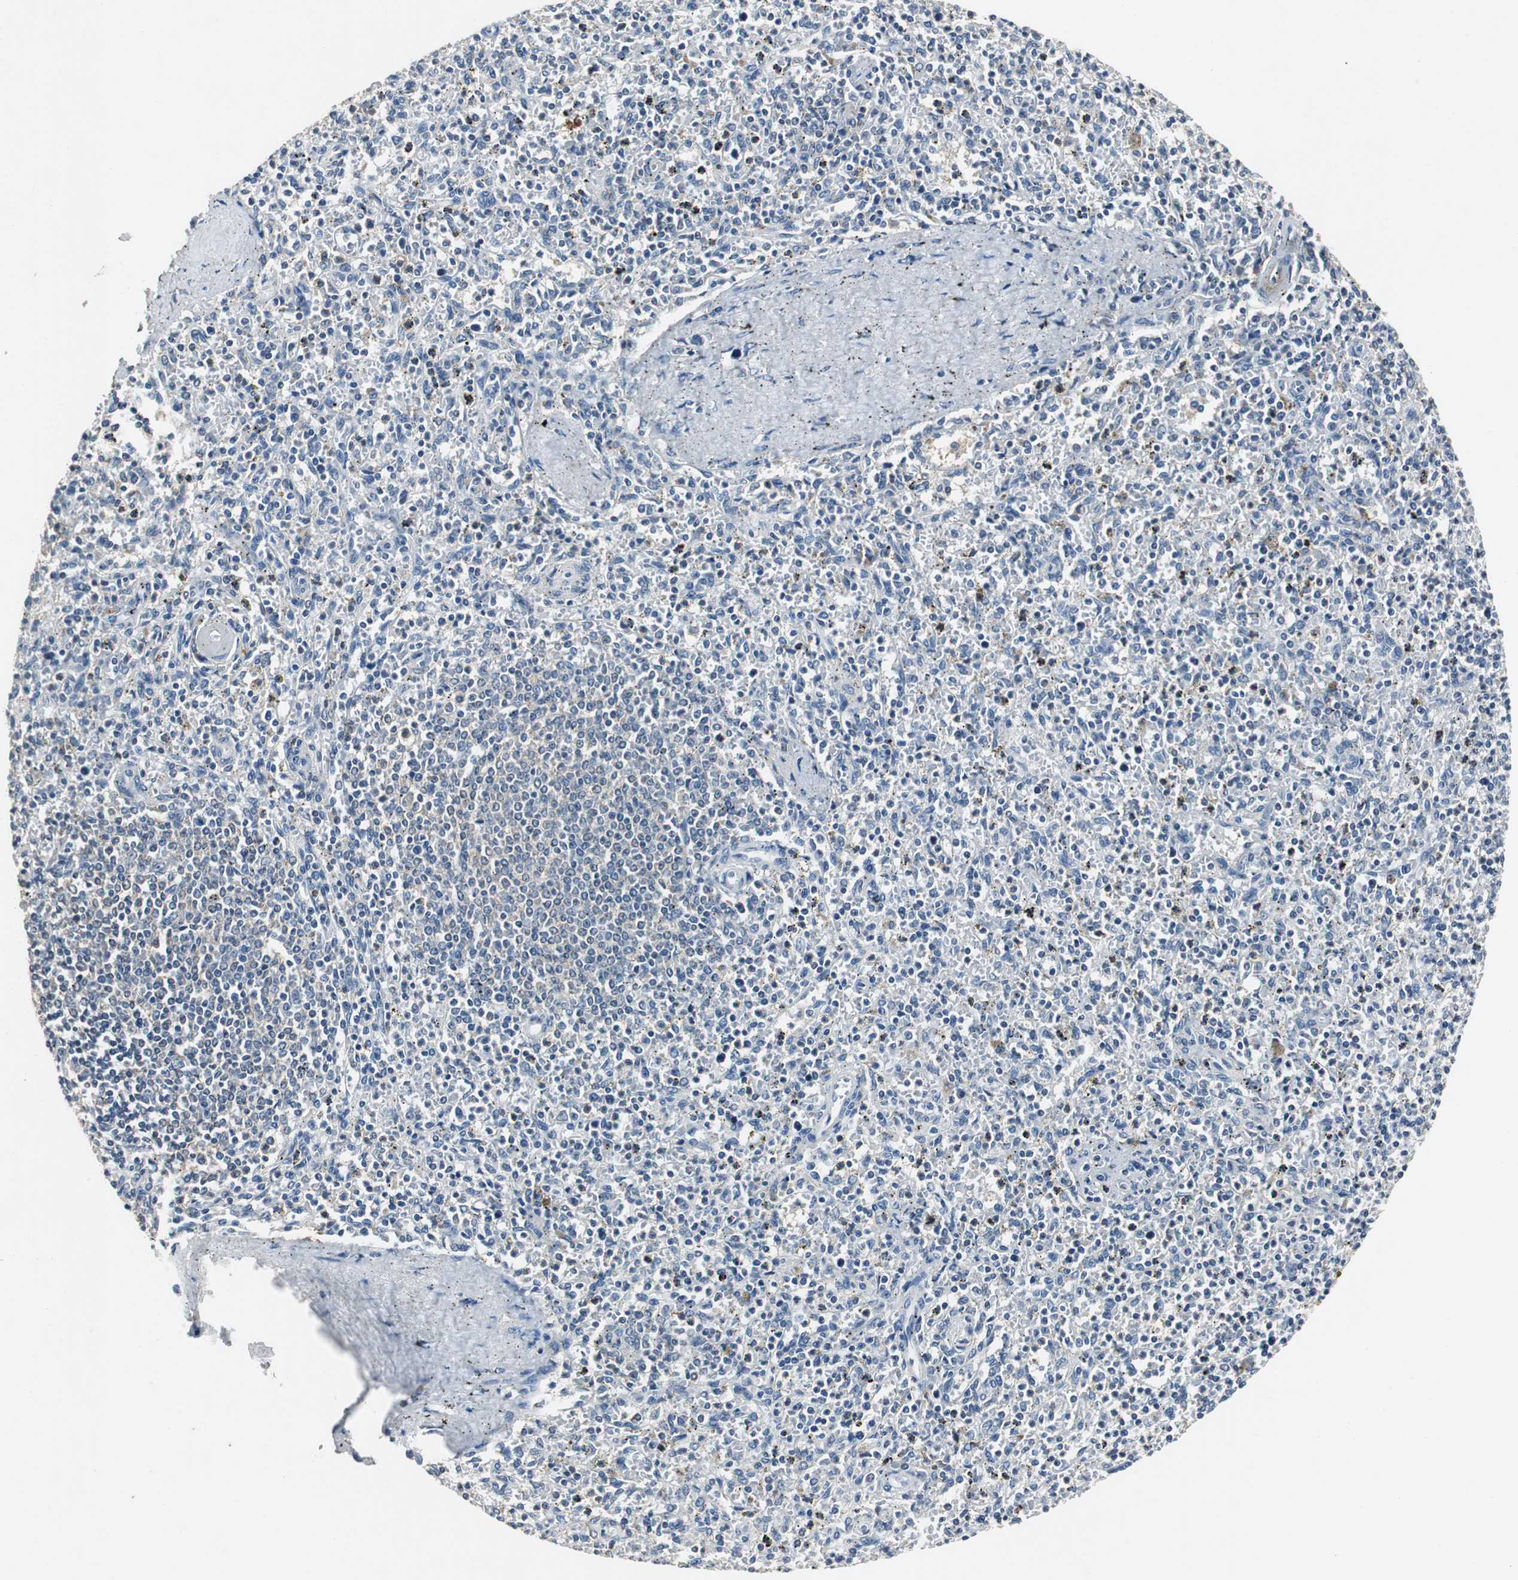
{"staining": {"intensity": "negative", "quantity": "none", "location": "none"}, "tissue": "spleen", "cell_type": "Cells in red pulp", "image_type": "normal", "snomed": [{"axis": "morphology", "description": "Normal tissue, NOS"}, {"axis": "topography", "description": "Spleen"}], "caption": "Cells in red pulp are negative for protein expression in benign human spleen. Brightfield microscopy of IHC stained with DAB (brown) and hematoxylin (blue), captured at high magnification.", "gene": "PTPRN2", "patient": {"sex": "male", "age": 72}}